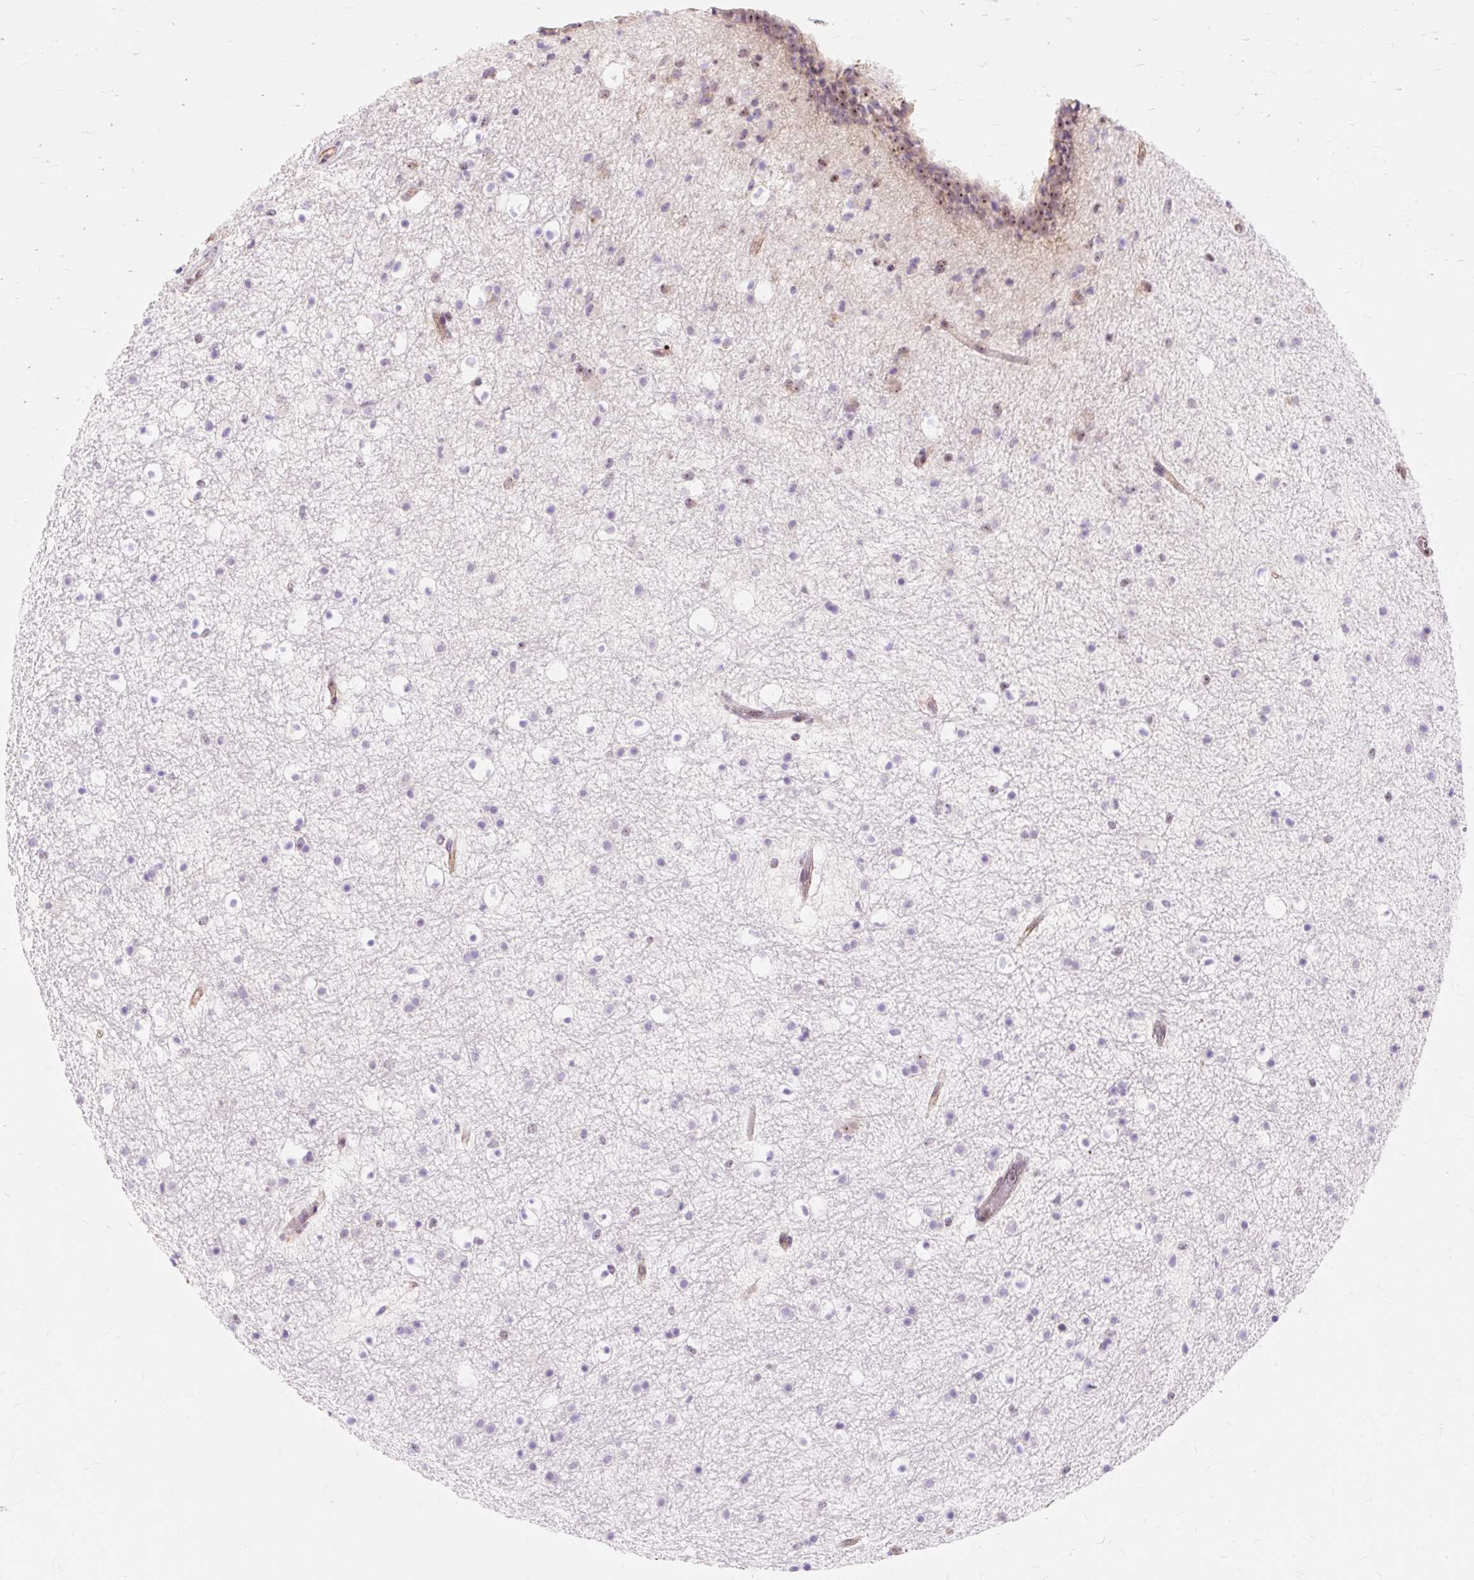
{"staining": {"intensity": "weak", "quantity": "<25%", "location": "nuclear"}, "tissue": "caudate", "cell_type": "Glial cells", "image_type": "normal", "snomed": [{"axis": "morphology", "description": "Normal tissue, NOS"}, {"axis": "topography", "description": "Lateral ventricle wall"}], "caption": "High magnification brightfield microscopy of normal caudate stained with DAB (3,3'-diaminobenzidine) (brown) and counterstained with hematoxylin (blue): glial cells show no significant positivity. (DAB (3,3'-diaminobenzidine) immunohistochemistry (IHC) with hematoxylin counter stain).", "gene": "OBP2A", "patient": {"sex": "male", "age": 37}}